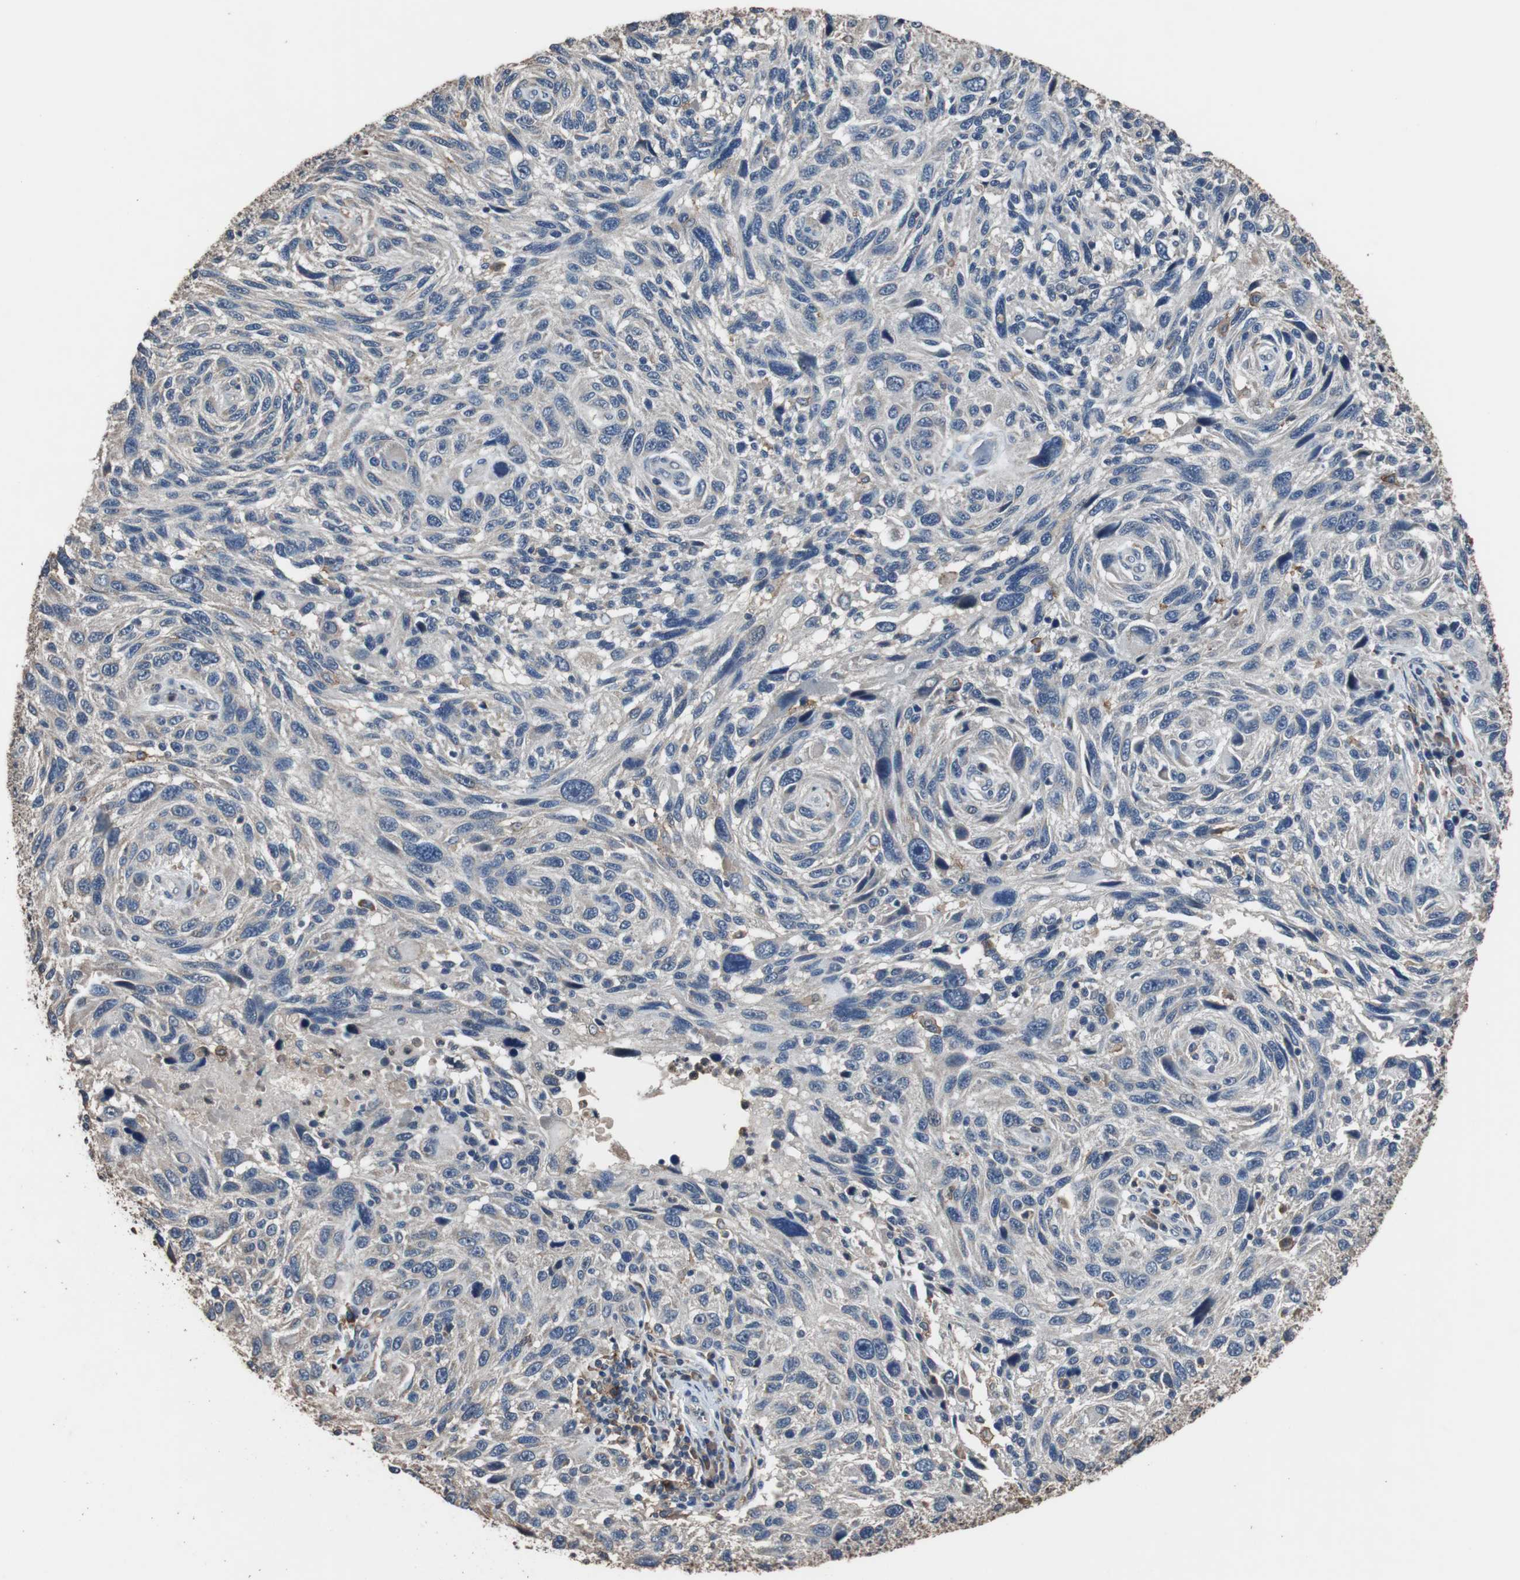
{"staining": {"intensity": "weak", "quantity": "<25%", "location": "cytoplasmic/membranous"}, "tissue": "melanoma", "cell_type": "Tumor cells", "image_type": "cancer", "snomed": [{"axis": "morphology", "description": "Malignant melanoma, NOS"}, {"axis": "topography", "description": "Skin"}], "caption": "A micrograph of human melanoma is negative for staining in tumor cells.", "gene": "SCIMP", "patient": {"sex": "male", "age": 53}}